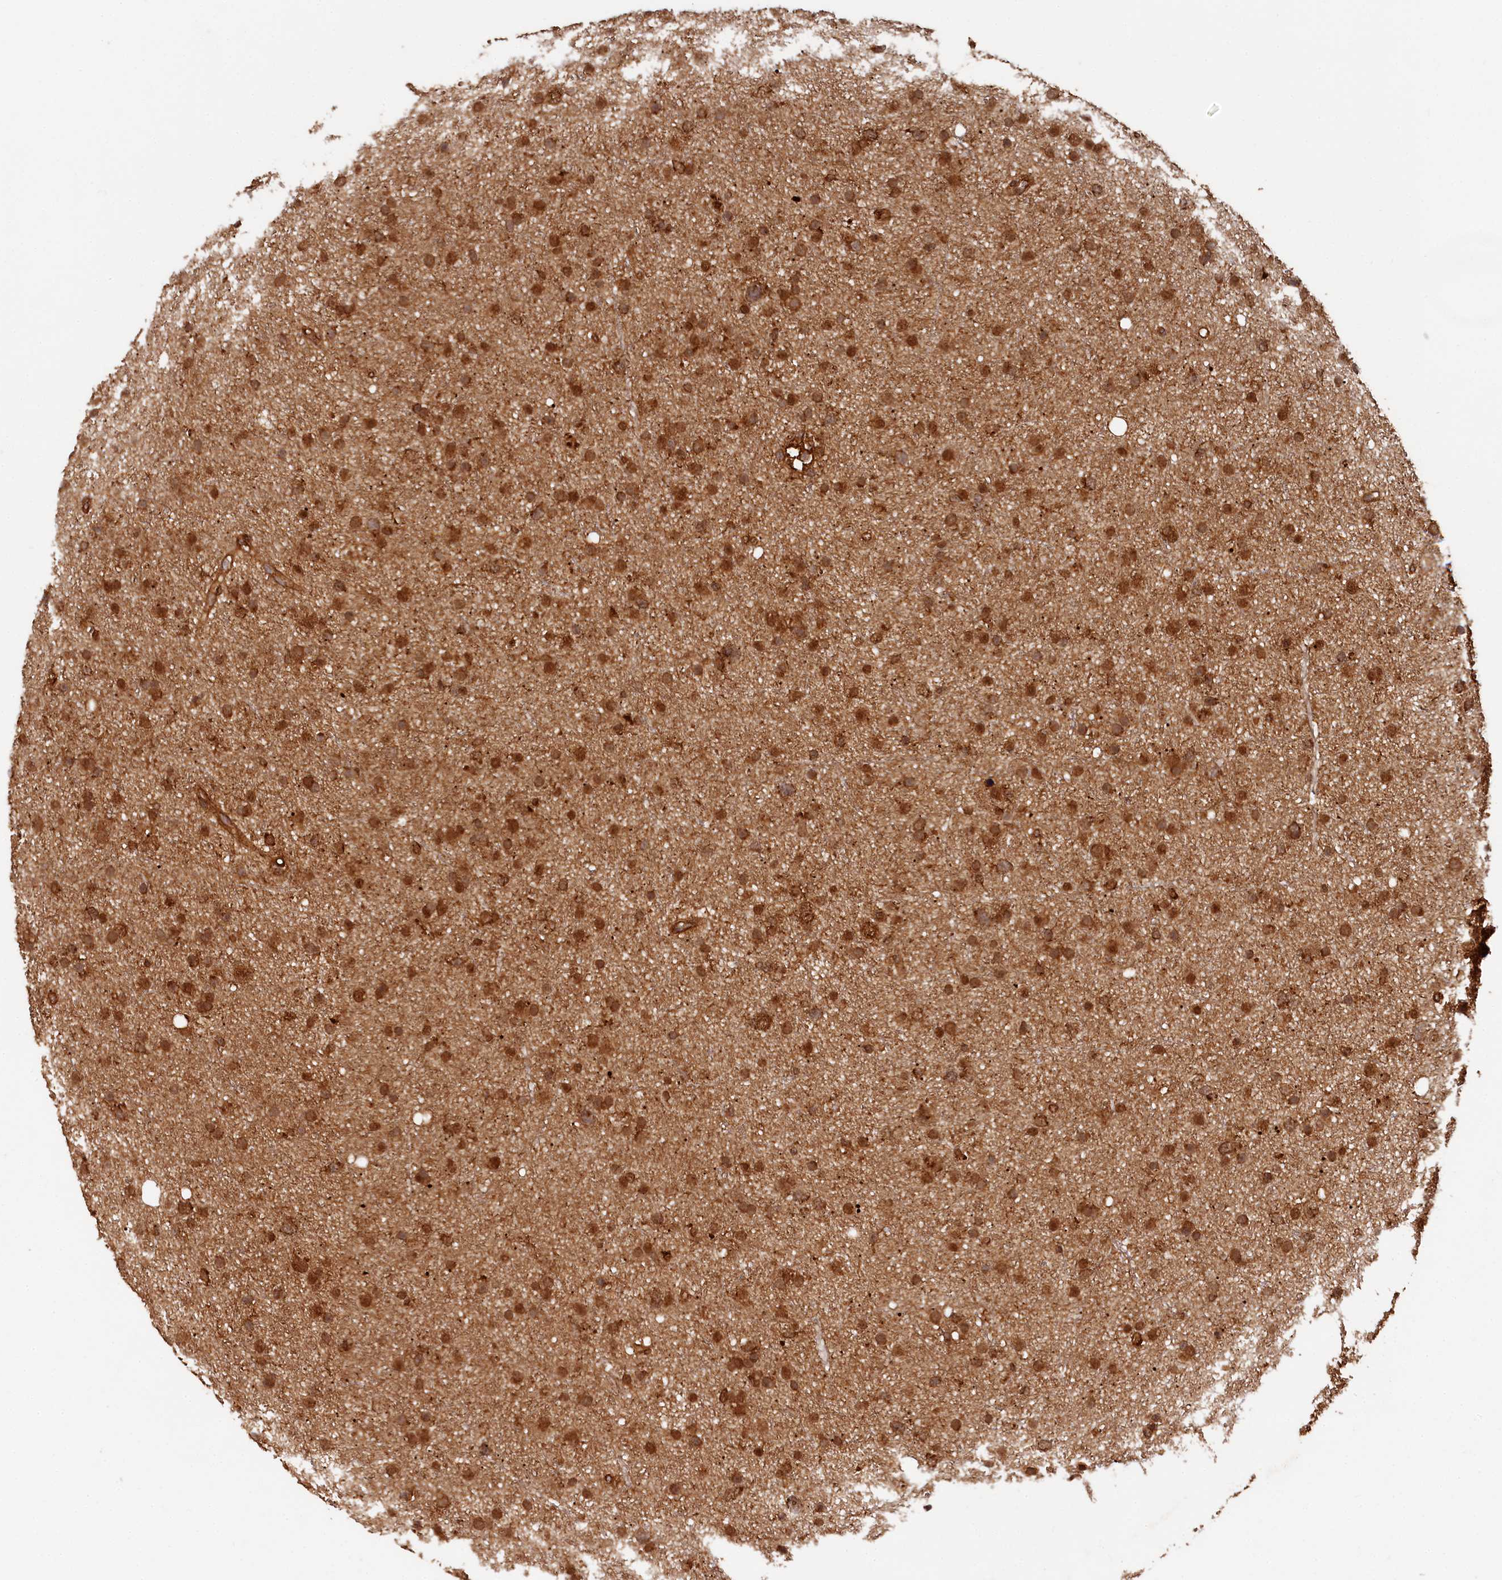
{"staining": {"intensity": "strong", "quantity": ">75%", "location": "cytoplasmic/membranous"}, "tissue": "glioma", "cell_type": "Tumor cells", "image_type": "cancer", "snomed": [{"axis": "morphology", "description": "Glioma, malignant, Low grade"}, {"axis": "topography", "description": "Cerebral cortex"}], "caption": "This micrograph shows immunohistochemistry staining of glioma, with high strong cytoplasmic/membranous expression in approximately >75% of tumor cells.", "gene": "STUB1", "patient": {"sex": "female", "age": 39}}